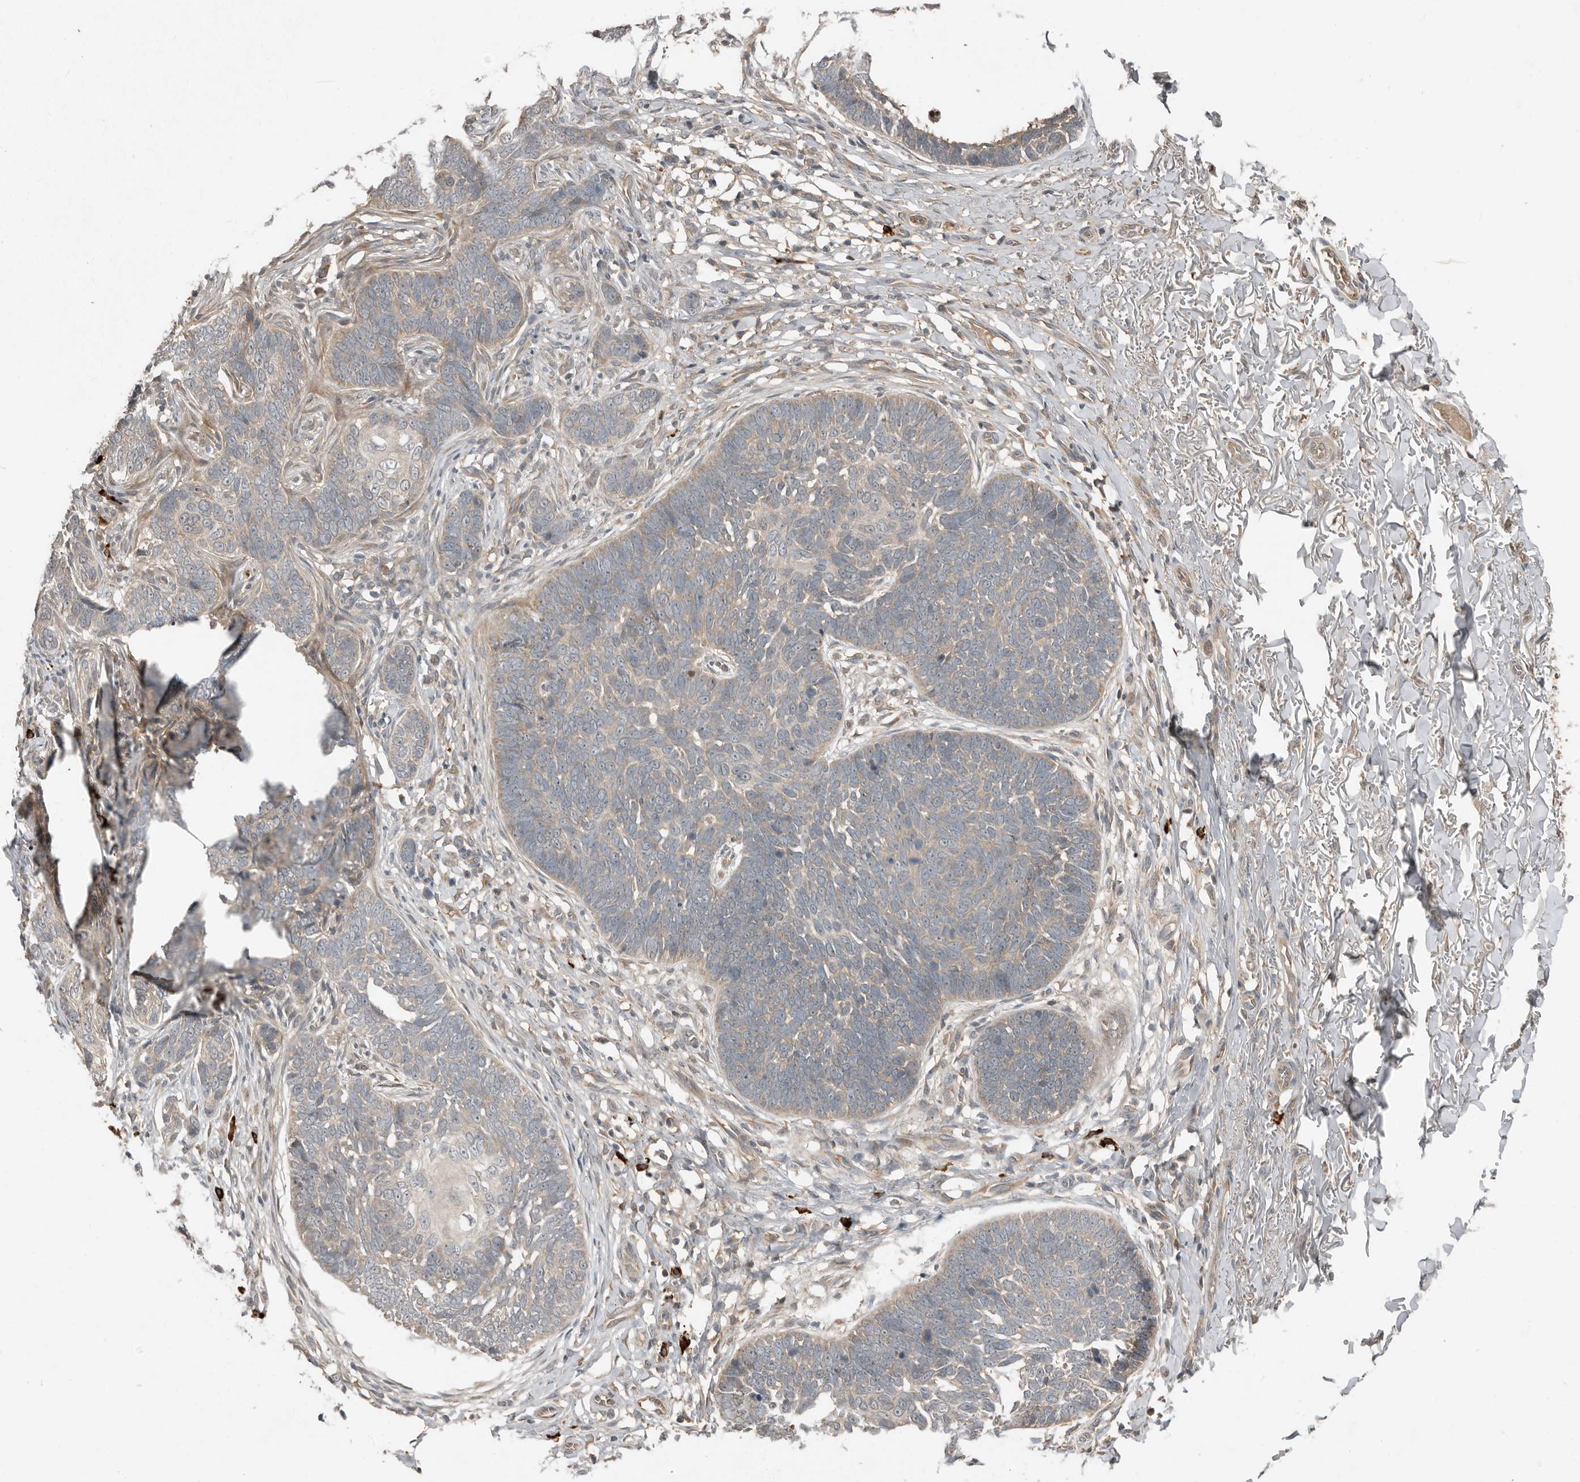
{"staining": {"intensity": "weak", "quantity": "<25%", "location": "cytoplasmic/membranous"}, "tissue": "skin cancer", "cell_type": "Tumor cells", "image_type": "cancer", "snomed": [{"axis": "morphology", "description": "Normal tissue, NOS"}, {"axis": "morphology", "description": "Basal cell carcinoma"}, {"axis": "topography", "description": "Skin"}], "caption": "A high-resolution photomicrograph shows immunohistochemistry staining of basal cell carcinoma (skin), which demonstrates no significant expression in tumor cells.", "gene": "TEAD3", "patient": {"sex": "male", "age": 77}}